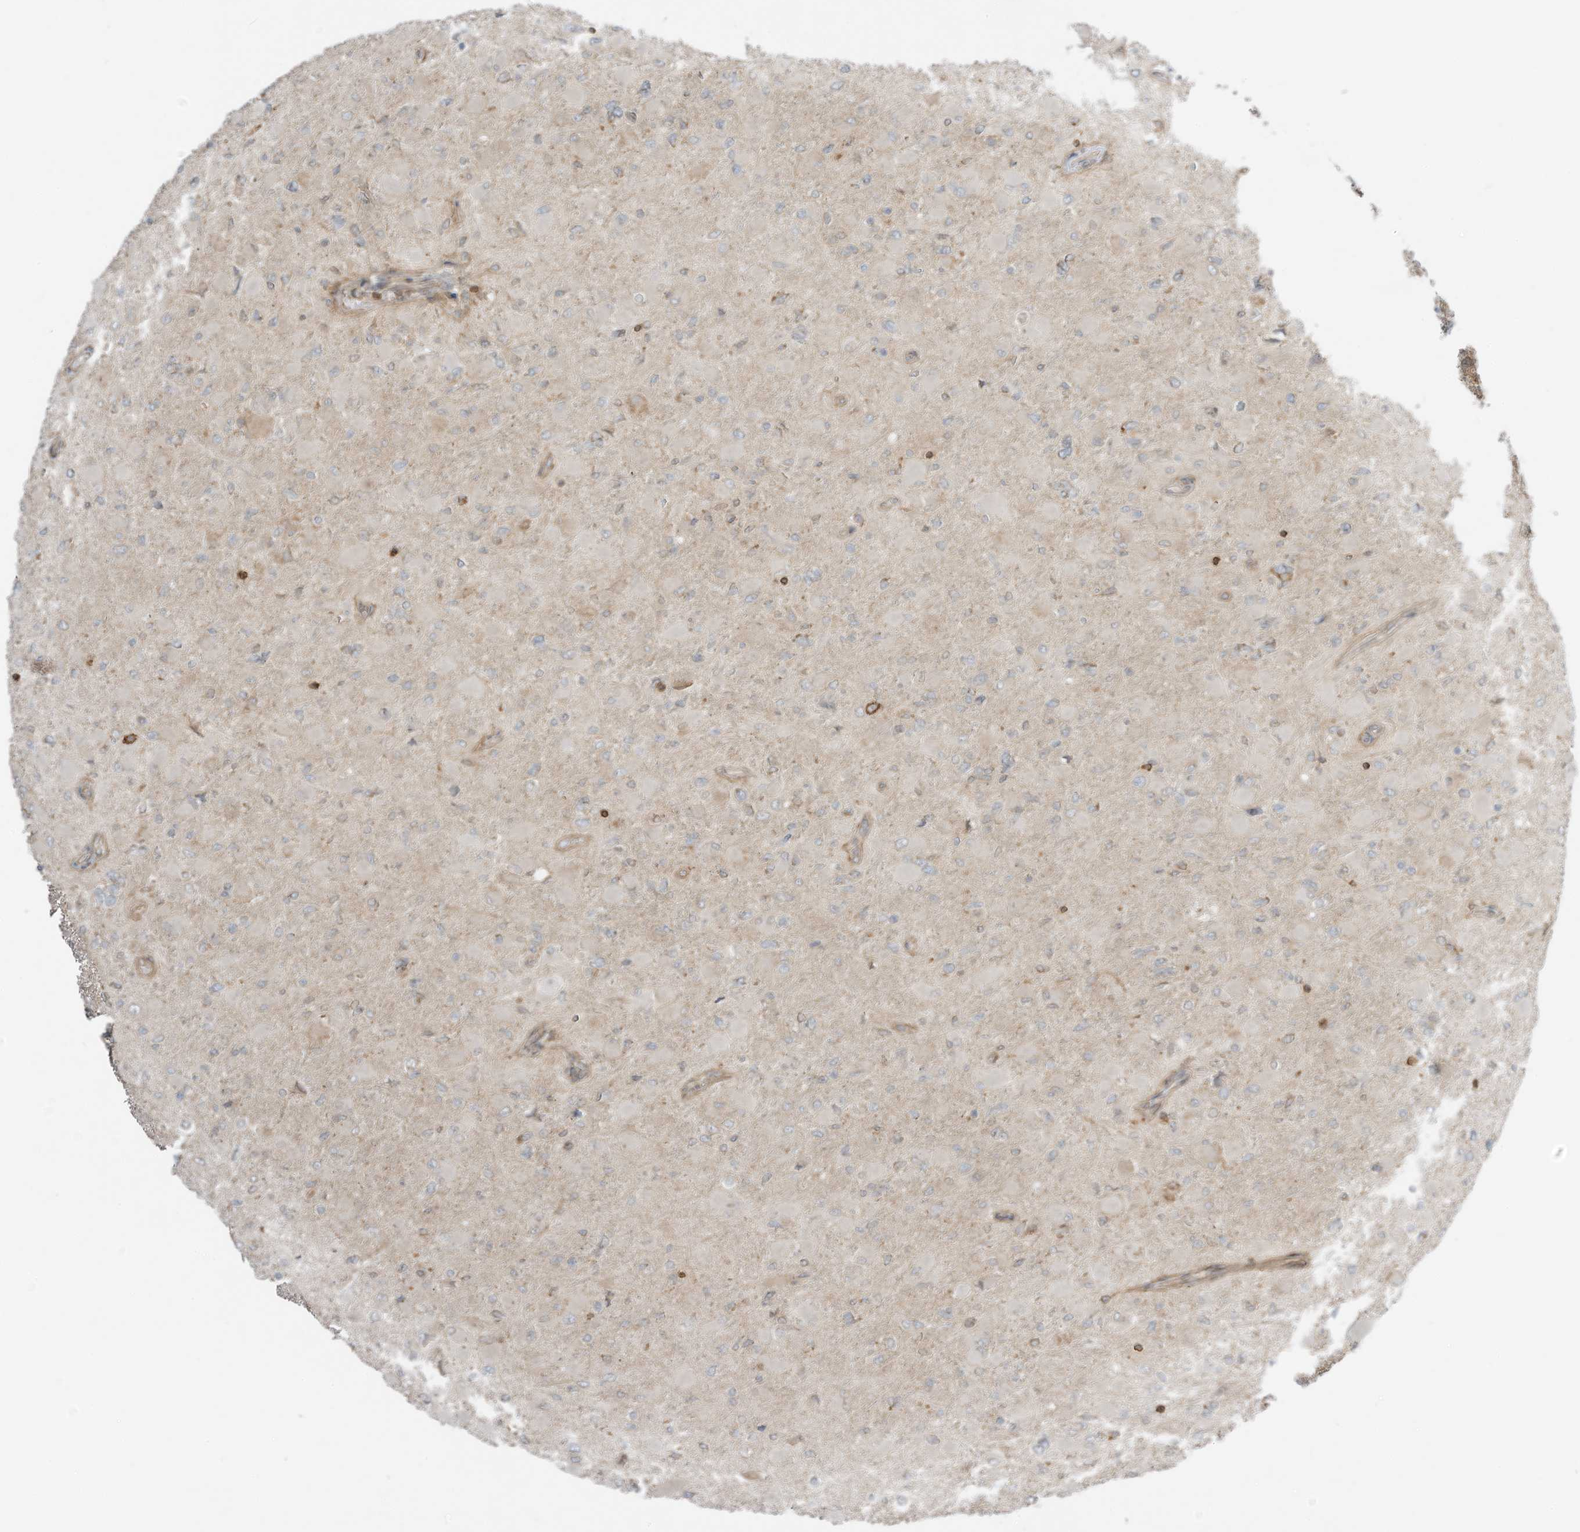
{"staining": {"intensity": "negative", "quantity": "none", "location": "none"}, "tissue": "glioma", "cell_type": "Tumor cells", "image_type": "cancer", "snomed": [{"axis": "morphology", "description": "Glioma, malignant, High grade"}, {"axis": "topography", "description": "Cerebral cortex"}], "caption": "This is a image of immunohistochemistry staining of malignant glioma (high-grade), which shows no expression in tumor cells.", "gene": "SLC25A12", "patient": {"sex": "female", "age": 36}}